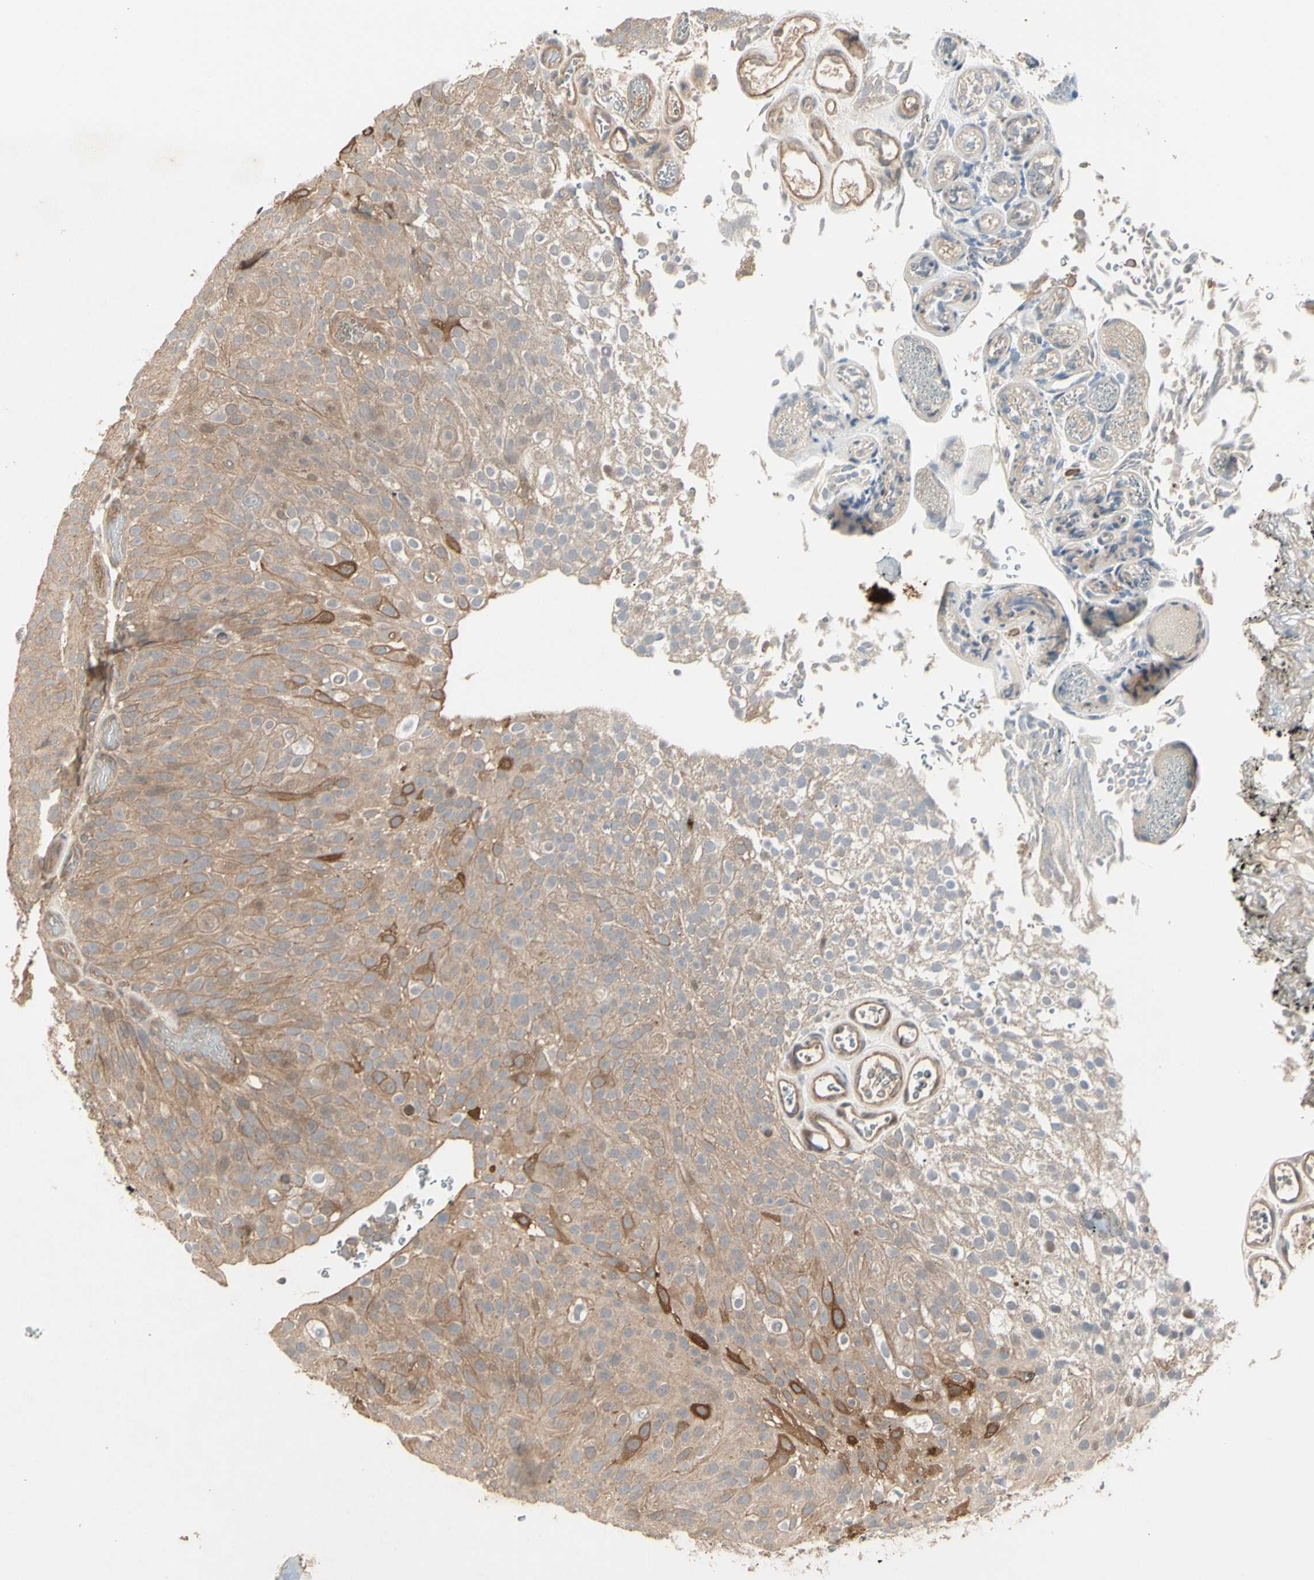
{"staining": {"intensity": "weak", "quantity": ">75%", "location": "cytoplasmic/membranous"}, "tissue": "urothelial cancer", "cell_type": "Tumor cells", "image_type": "cancer", "snomed": [{"axis": "morphology", "description": "Urothelial carcinoma, Low grade"}, {"axis": "topography", "description": "Urinary bladder"}], "caption": "Weak cytoplasmic/membranous staining is seen in about >75% of tumor cells in urothelial cancer.", "gene": "ATG4C", "patient": {"sex": "male", "age": 78}}